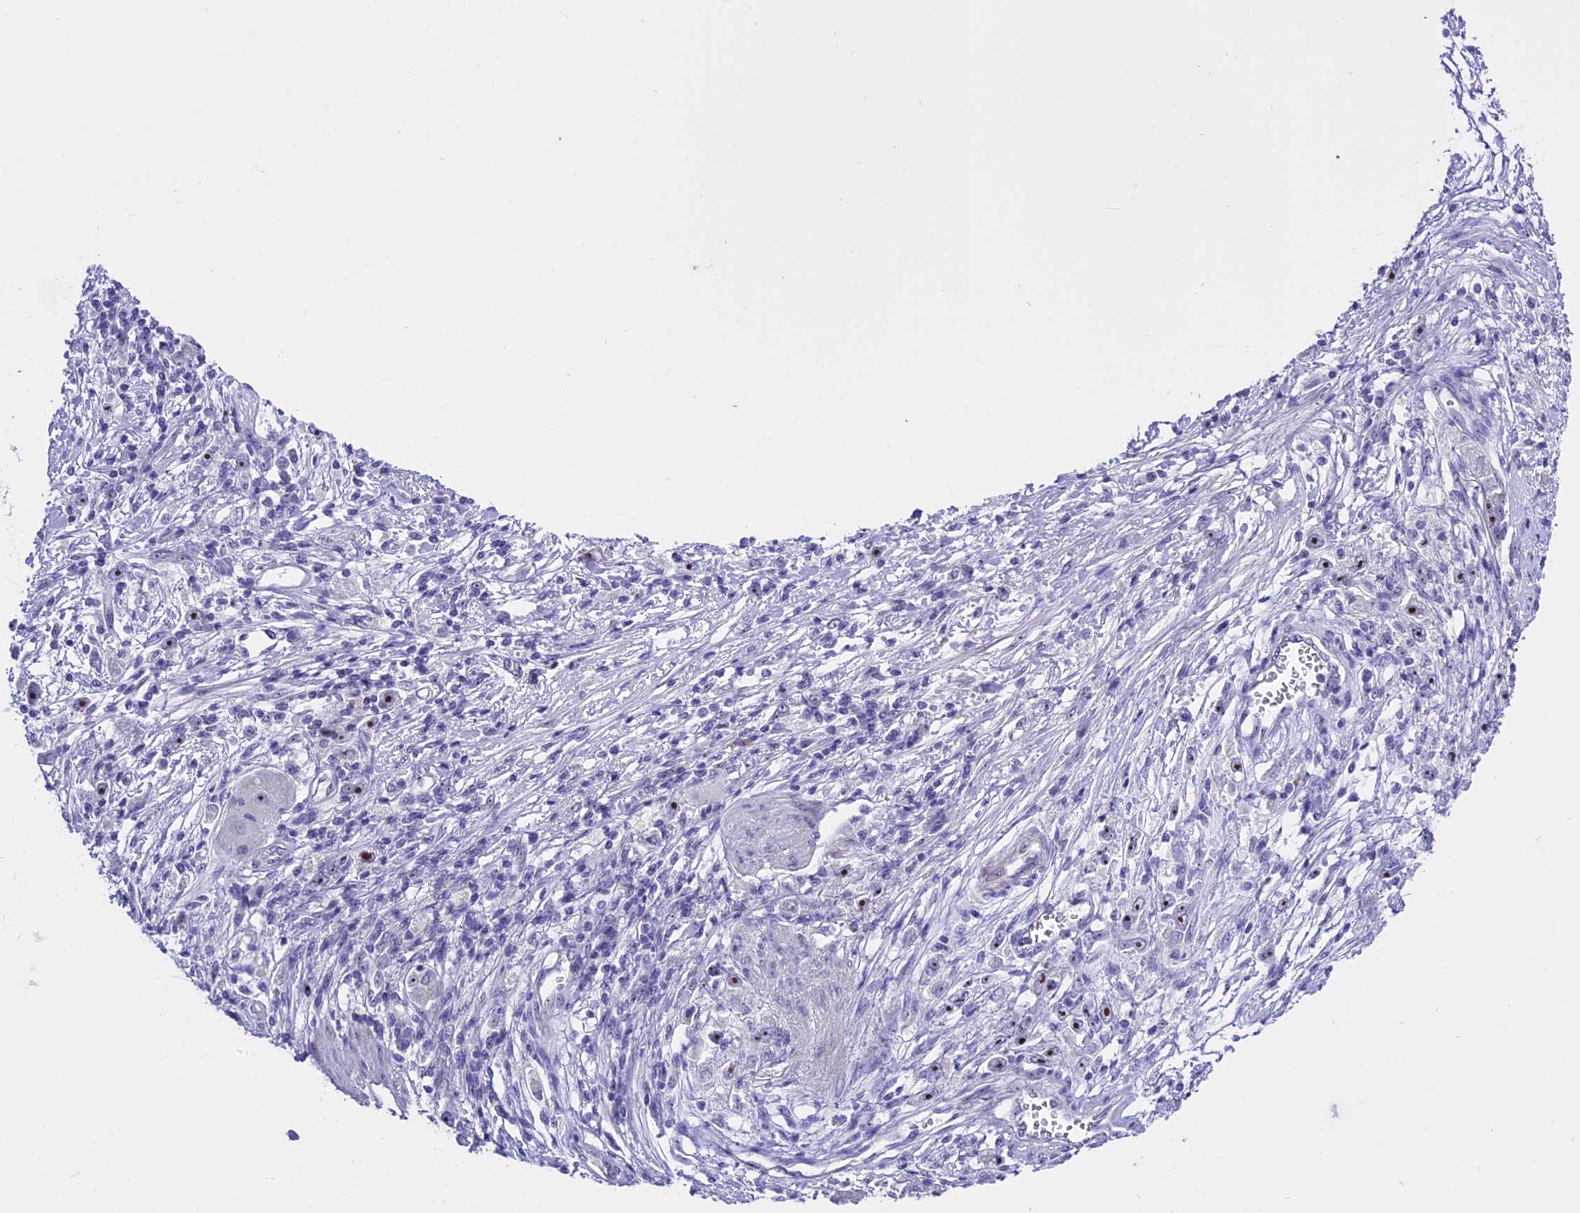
{"staining": {"intensity": "moderate", "quantity": ">75%", "location": "nuclear"}, "tissue": "stomach cancer", "cell_type": "Tumor cells", "image_type": "cancer", "snomed": [{"axis": "morphology", "description": "Adenocarcinoma, NOS"}, {"axis": "topography", "description": "Stomach"}], "caption": "This is an image of immunohistochemistry (IHC) staining of stomach cancer, which shows moderate expression in the nuclear of tumor cells.", "gene": "TBL3", "patient": {"sex": "female", "age": 59}}